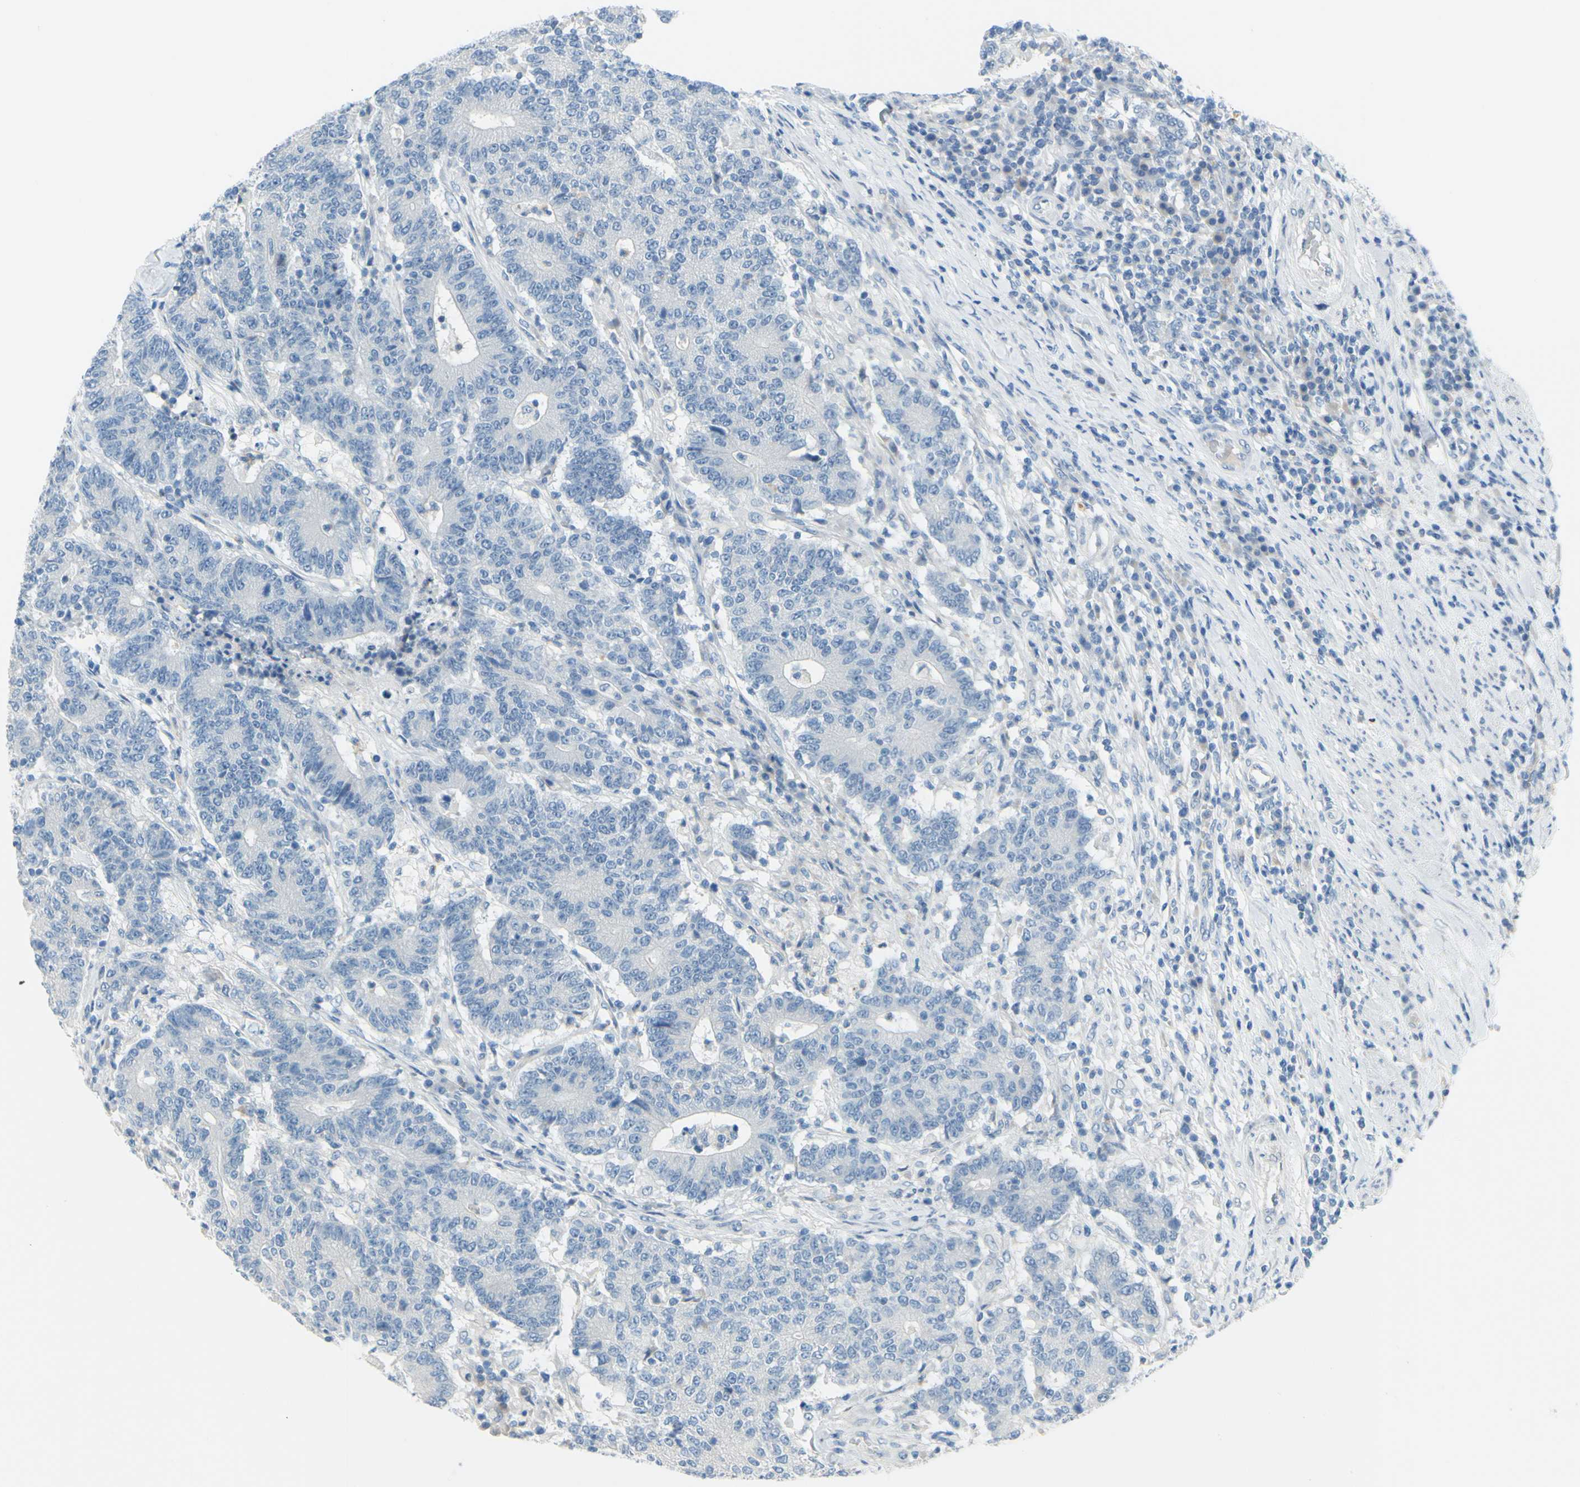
{"staining": {"intensity": "negative", "quantity": "none", "location": "none"}, "tissue": "colorectal cancer", "cell_type": "Tumor cells", "image_type": "cancer", "snomed": [{"axis": "morphology", "description": "Normal tissue, NOS"}, {"axis": "morphology", "description": "Adenocarcinoma, NOS"}, {"axis": "topography", "description": "Colon"}], "caption": "Tumor cells show no significant protein positivity in colorectal adenocarcinoma. (DAB (3,3'-diaminobenzidine) immunohistochemistry (IHC) with hematoxylin counter stain).", "gene": "DCT", "patient": {"sex": "female", "age": 75}}